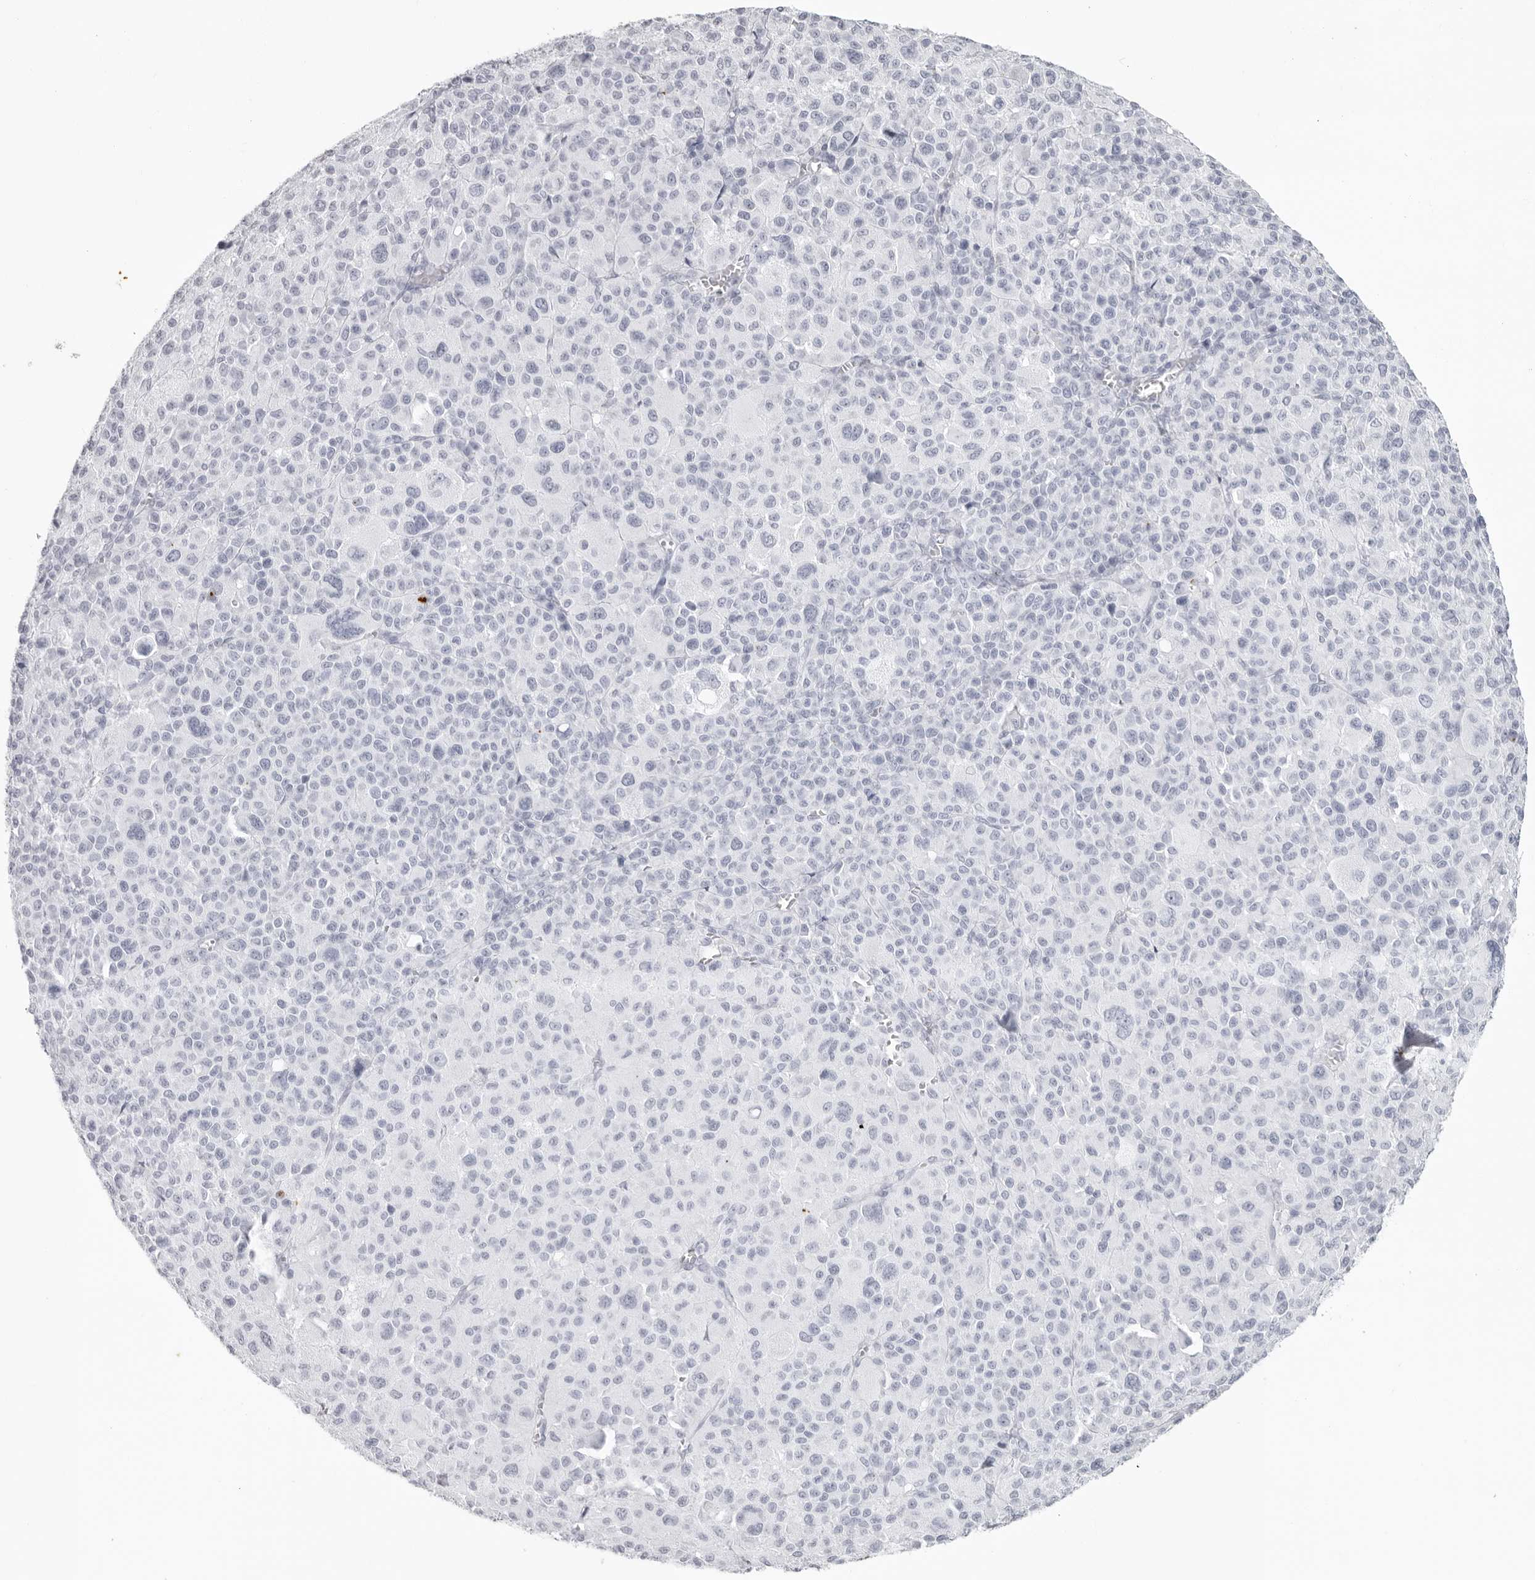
{"staining": {"intensity": "negative", "quantity": "none", "location": "none"}, "tissue": "melanoma", "cell_type": "Tumor cells", "image_type": "cancer", "snomed": [{"axis": "morphology", "description": "Malignant melanoma, Metastatic site"}, {"axis": "topography", "description": "Skin"}], "caption": "Immunohistochemistry image of human malignant melanoma (metastatic site) stained for a protein (brown), which exhibits no positivity in tumor cells.", "gene": "KLK9", "patient": {"sex": "female", "age": 74}}